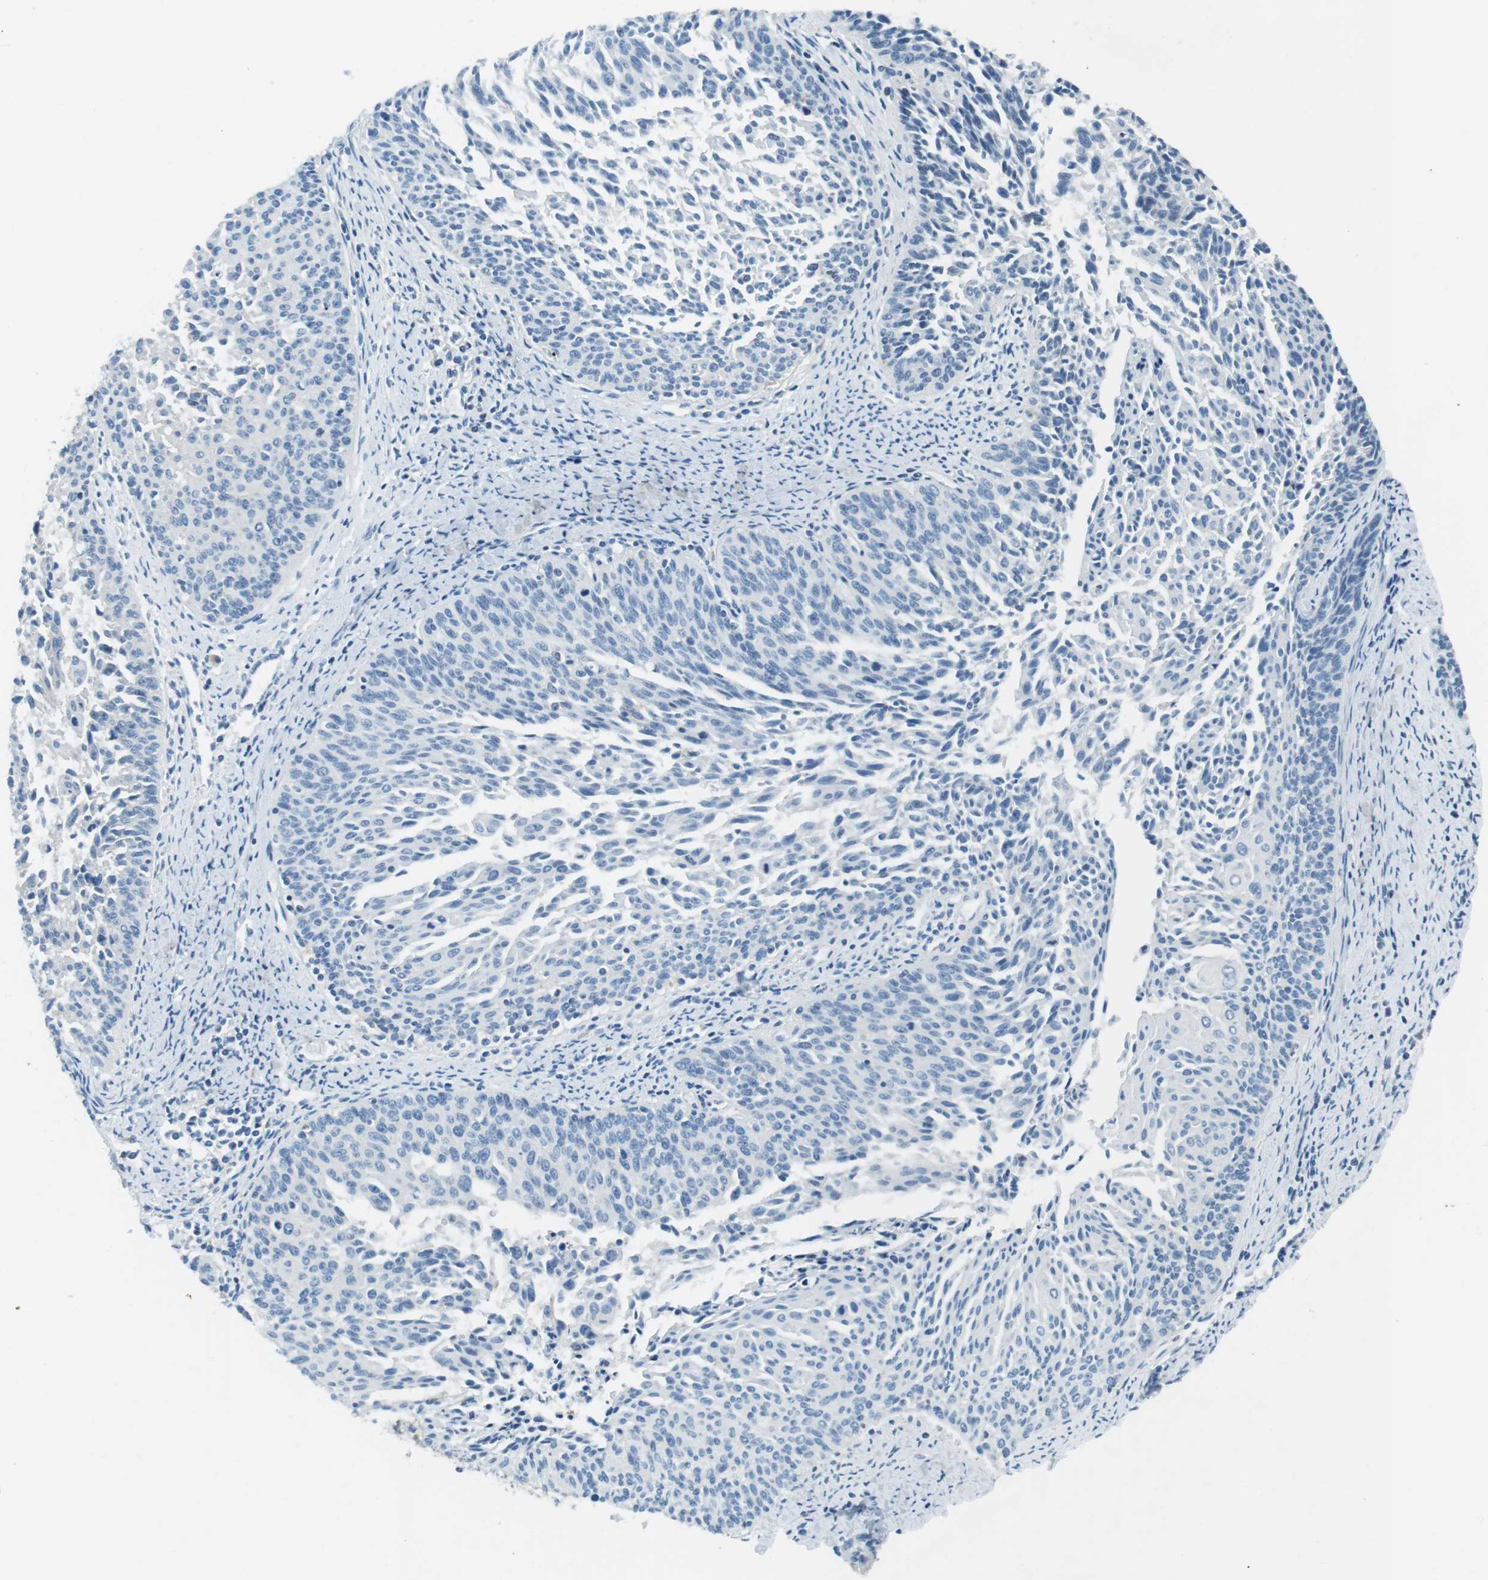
{"staining": {"intensity": "negative", "quantity": "none", "location": "none"}, "tissue": "cervical cancer", "cell_type": "Tumor cells", "image_type": "cancer", "snomed": [{"axis": "morphology", "description": "Squamous cell carcinoma, NOS"}, {"axis": "topography", "description": "Cervix"}], "caption": "The micrograph reveals no significant expression in tumor cells of cervical cancer (squamous cell carcinoma).", "gene": "ARVCF", "patient": {"sex": "female", "age": 55}}